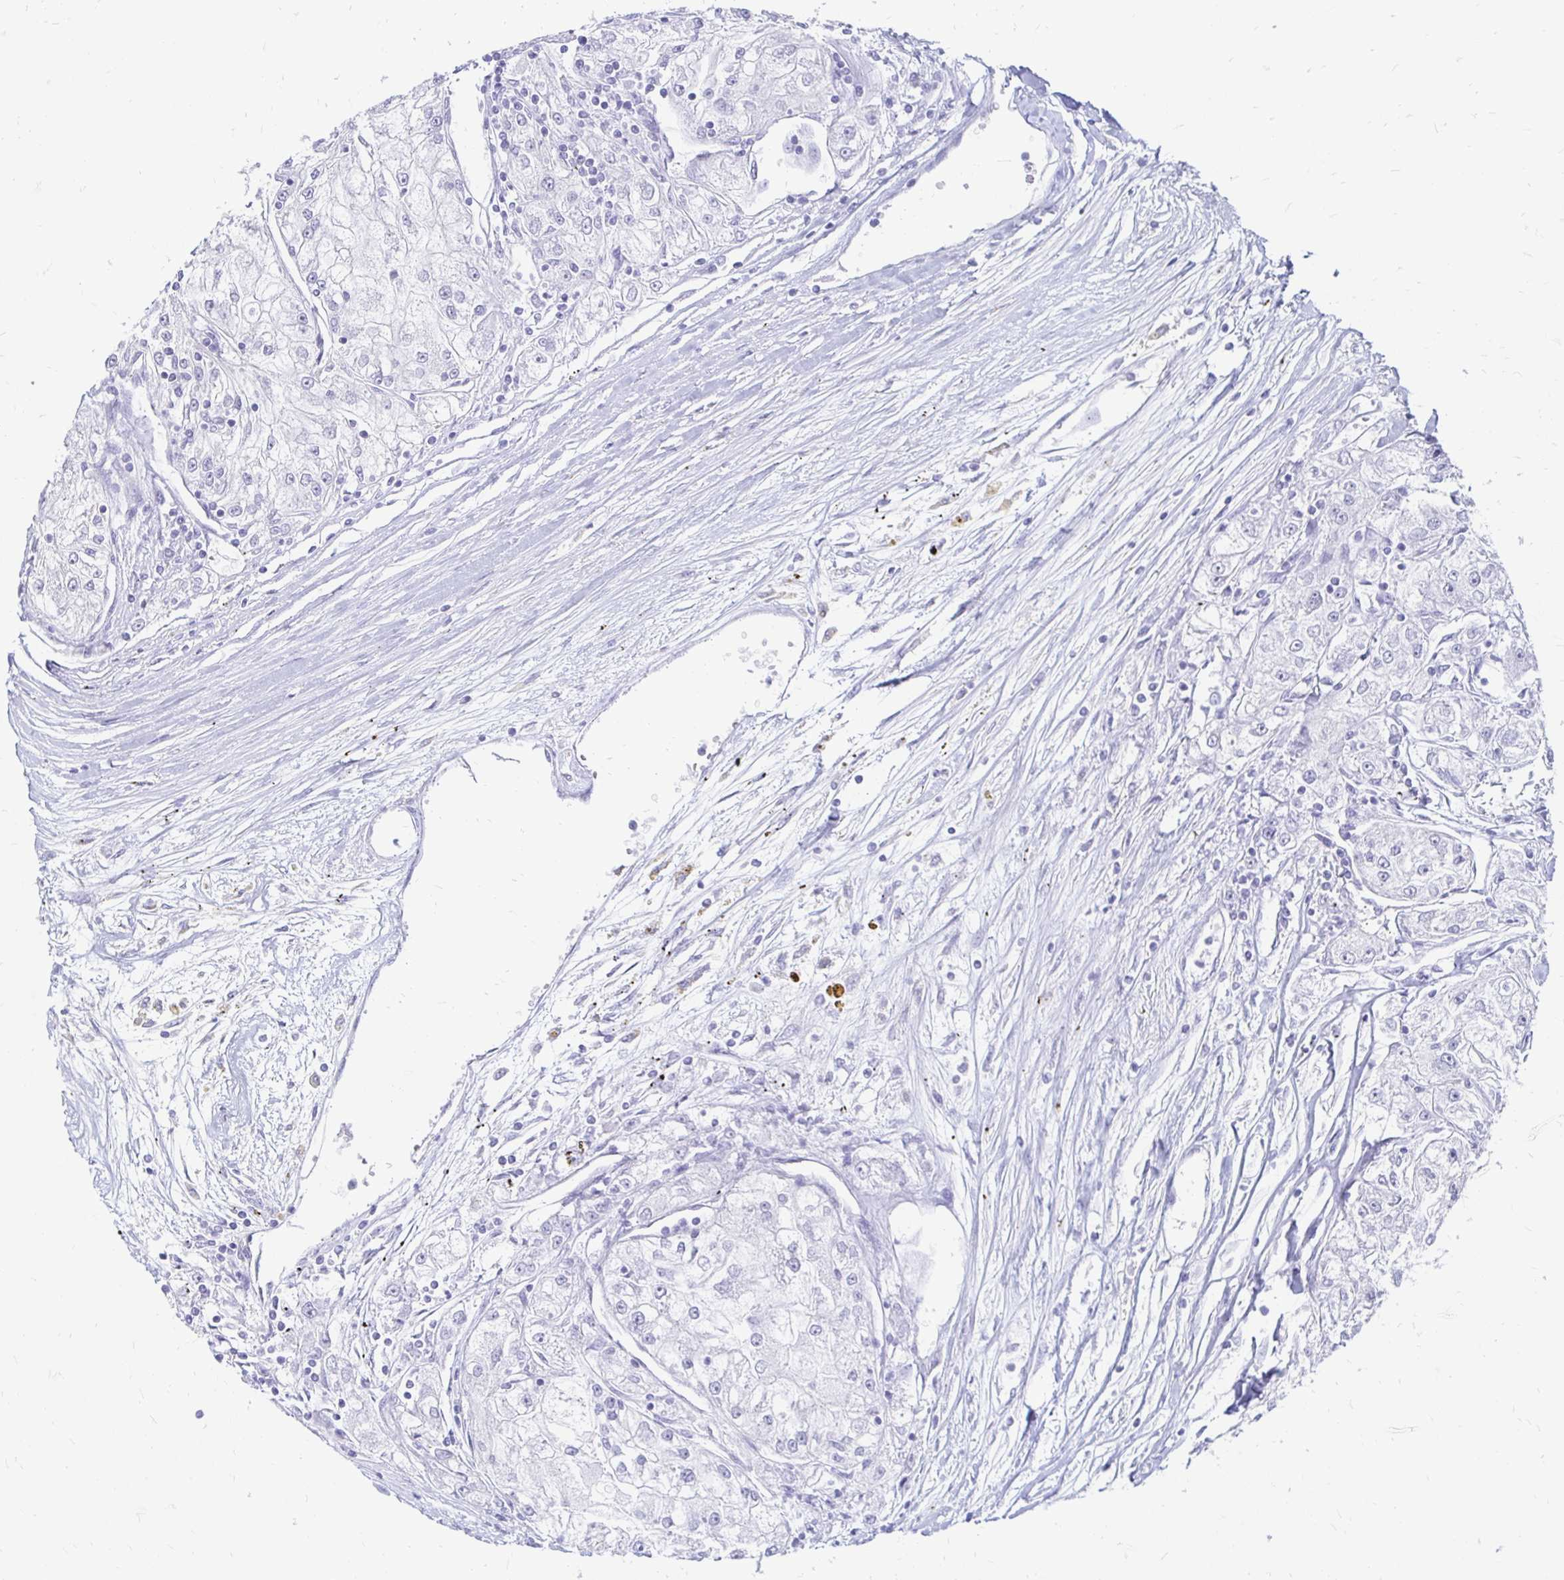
{"staining": {"intensity": "negative", "quantity": "none", "location": "none"}, "tissue": "renal cancer", "cell_type": "Tumor cells", "image_type": "cancer", "snomed": [{"axis": "morphology", "description": "Adenocarcinoma, NOS"}, {"axis": "topography", "description": "Kidney"}], "caption": "The micrograph reveals no significant staining in tumor cells of renal cancer (adenocarcinoma).", "gene": "PEG10", "patient": {"sex": "female", "age": 72}}